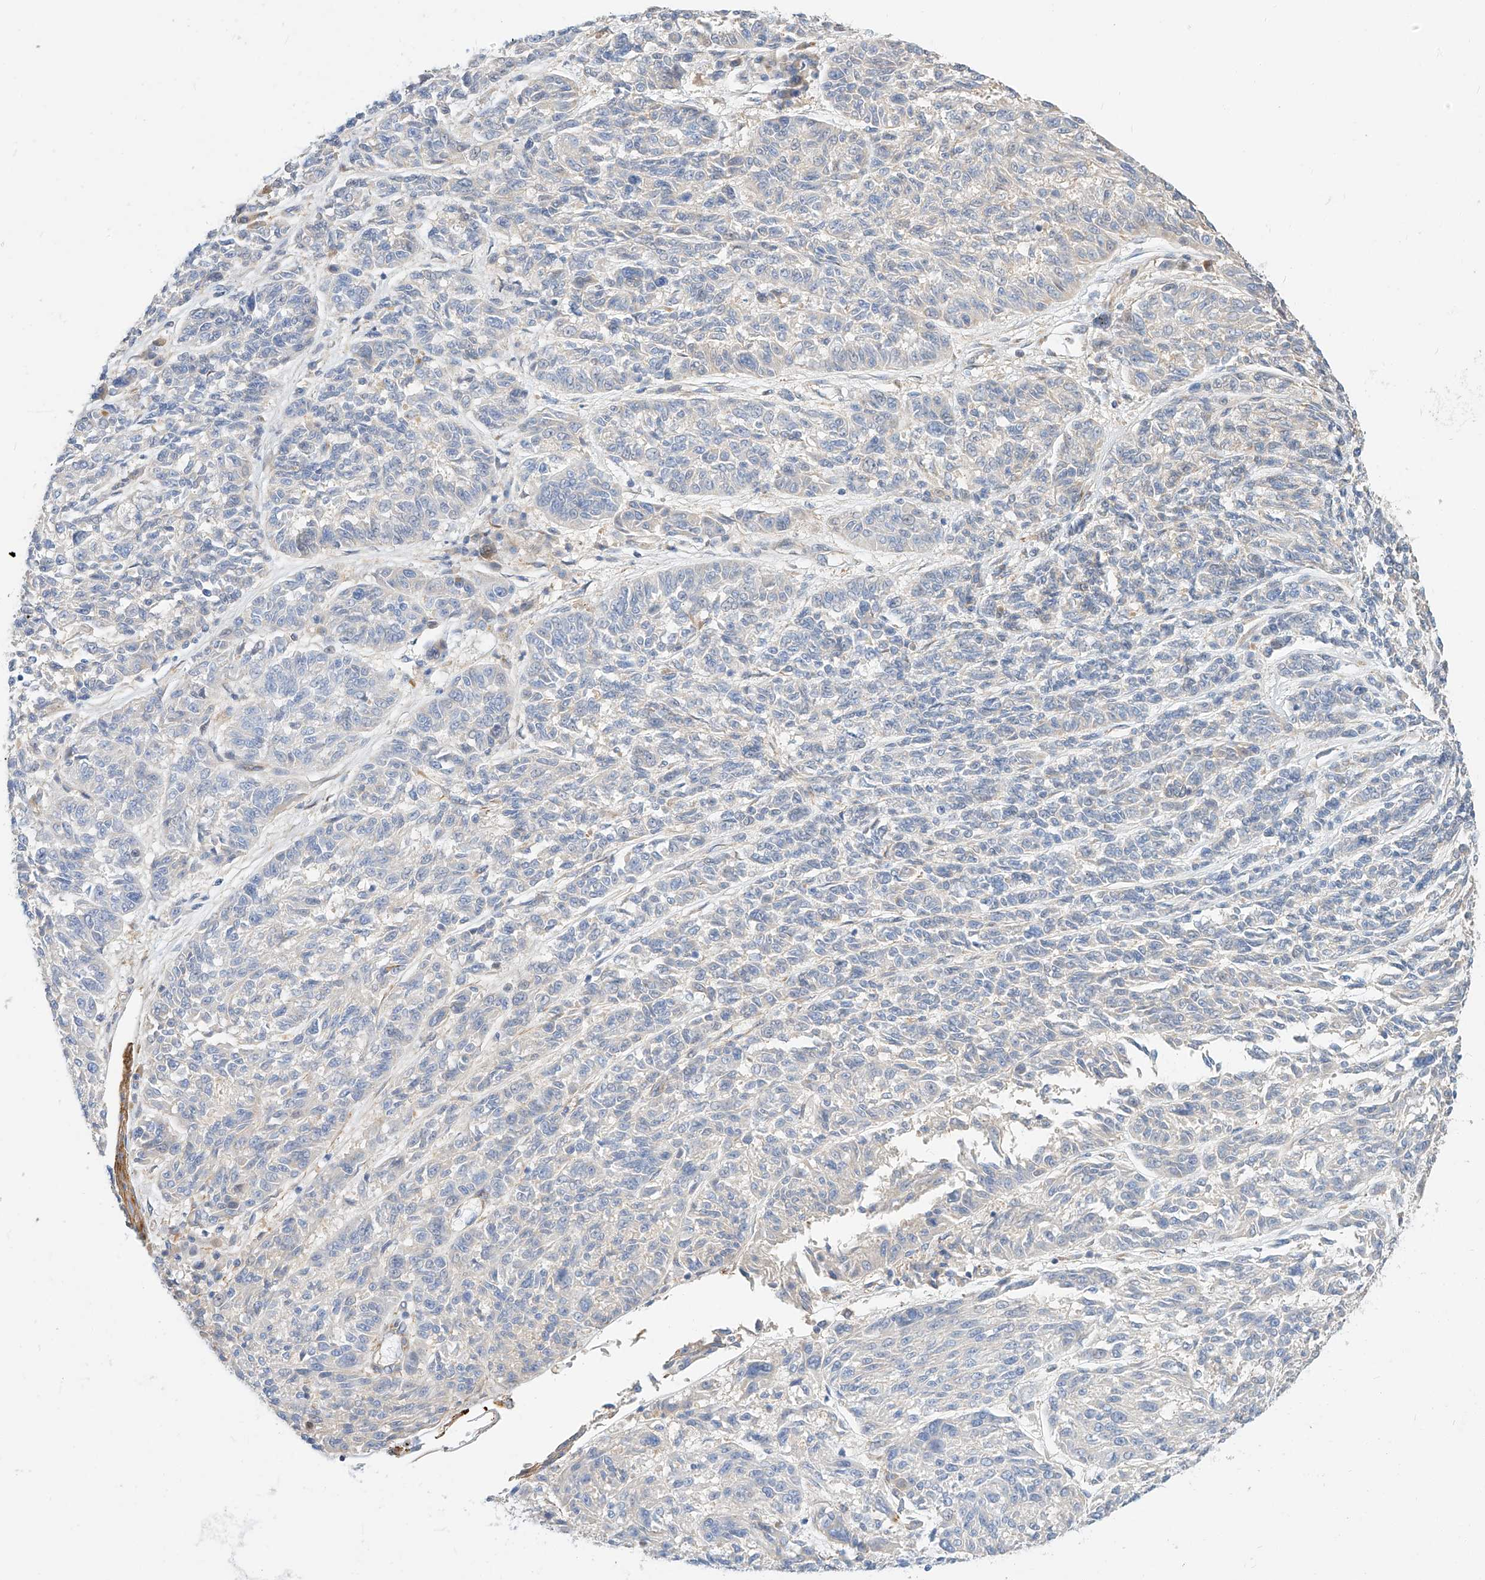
{"staining": {"intensity": "negative", "quantity": "none", "location": "none"}, "tissue": "melanoma", "cell_type": "Tumor cells", "image_type": "cancer", "snomed": [{"axis": "morphology", "description": "Malignant melanoma, NOS"}, {"axis": "topography", "description": "Skin"}], "caption": "Immunohistochemistry photomicrograph of neoplastic tissue: human melanoma stained with DAB reveals no significant protein staining in tumor cells.", "gene": "KCNH5", "patient": {"sex": "male", "age": 53}}